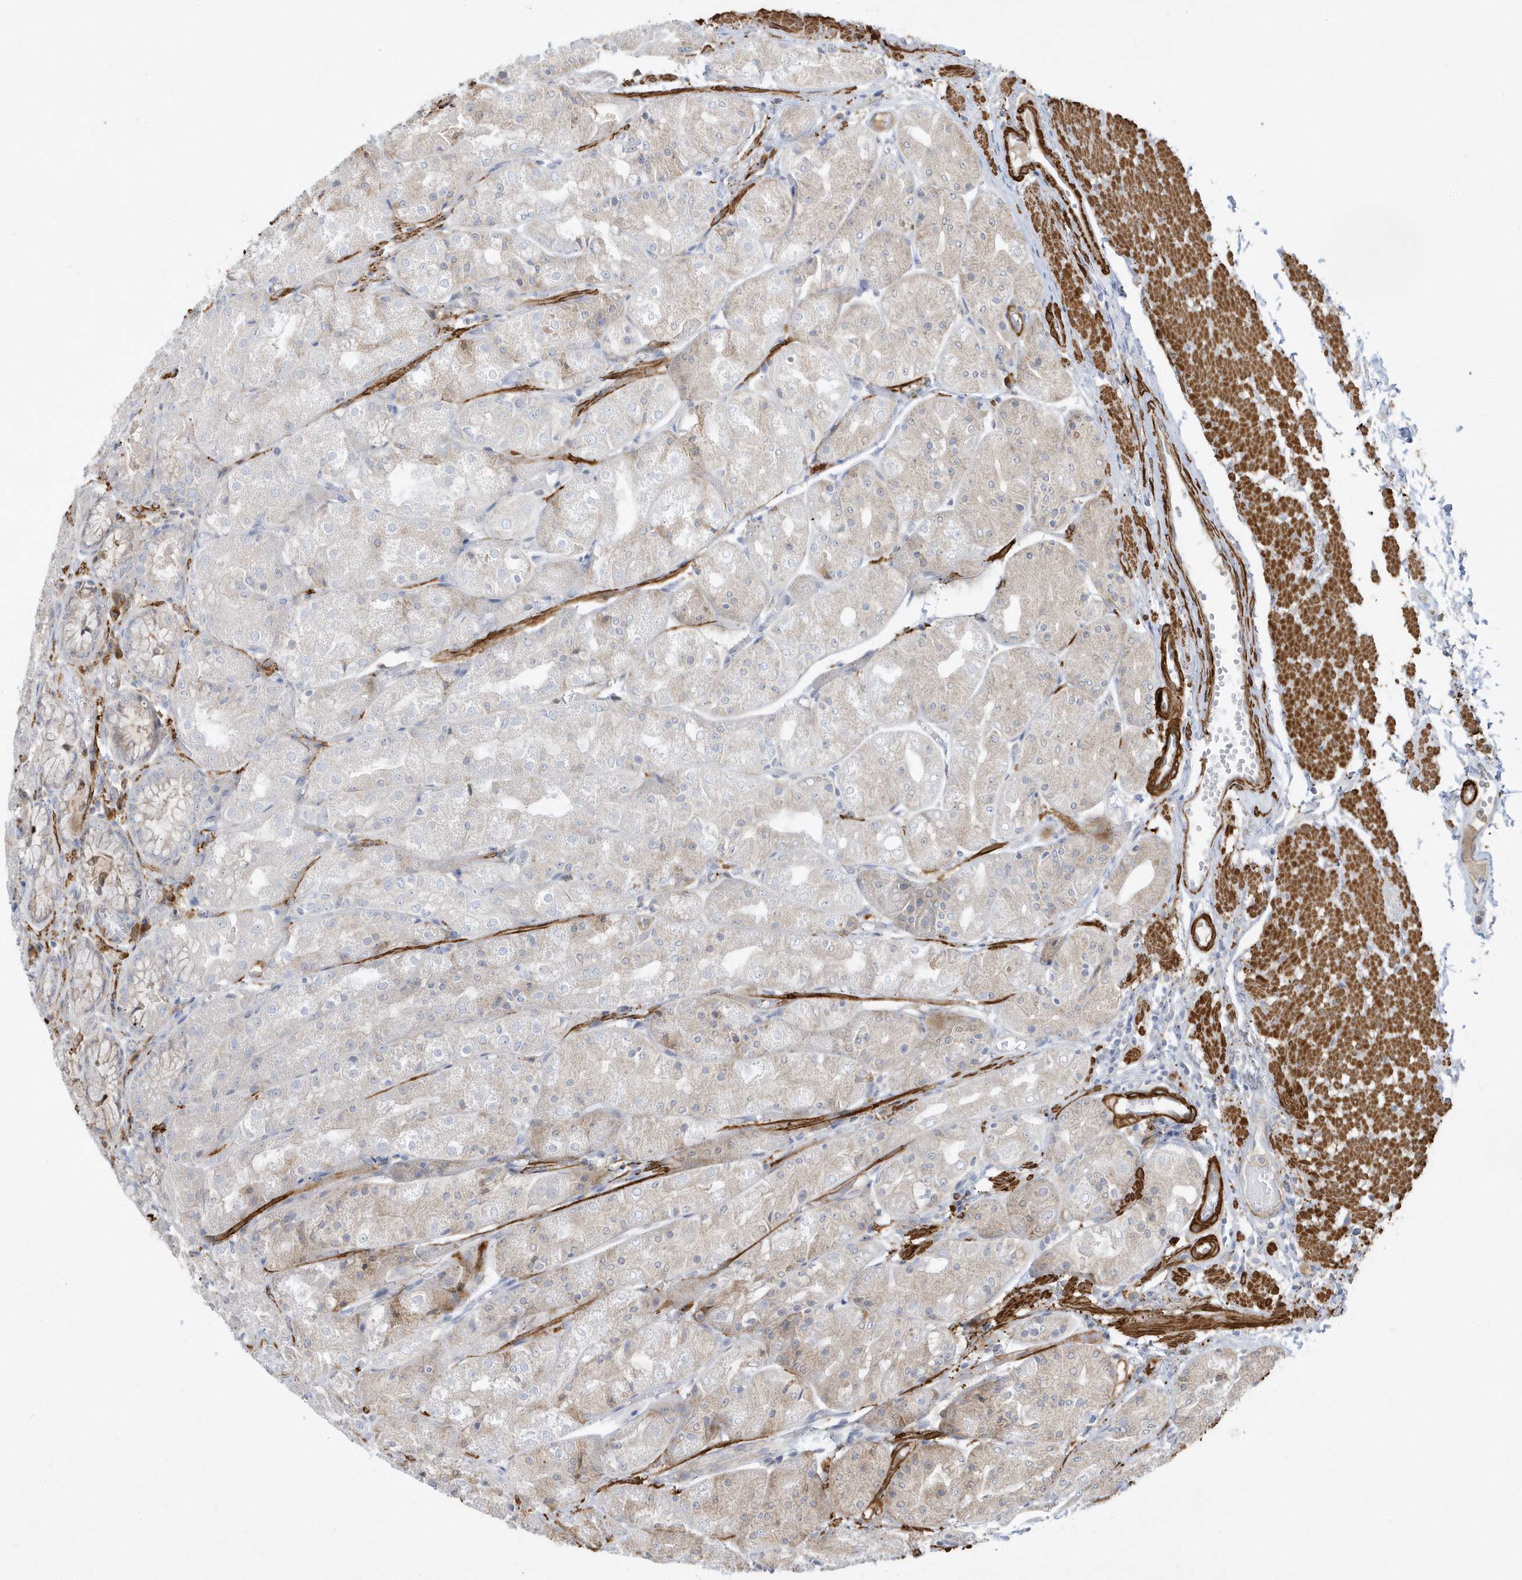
{"staining": {"intensity": "weak", "quantity": "25%-75%", "location": "cytoplasmic/membranous"}, "tissue": "stomach", "cell_type": "Glandular cells", "image_type": "normal", "snomed": [{"axis": "morphology", "description": "Normal tissue, NOS"}, {"axis": "topography", "description": "Stomach, upper"}], "caption": "Brown immunohistochemical staining in normal human stomach displays weak cytoplasmic/membranous staining in about 25%-75% of glandular cells. (Stains: DAB in brown, nuclei in blue, Microscopy: brightfield microscopy at high magnification).", "gene": "THADA", "patient": {"sex": "male", "age": 72}}